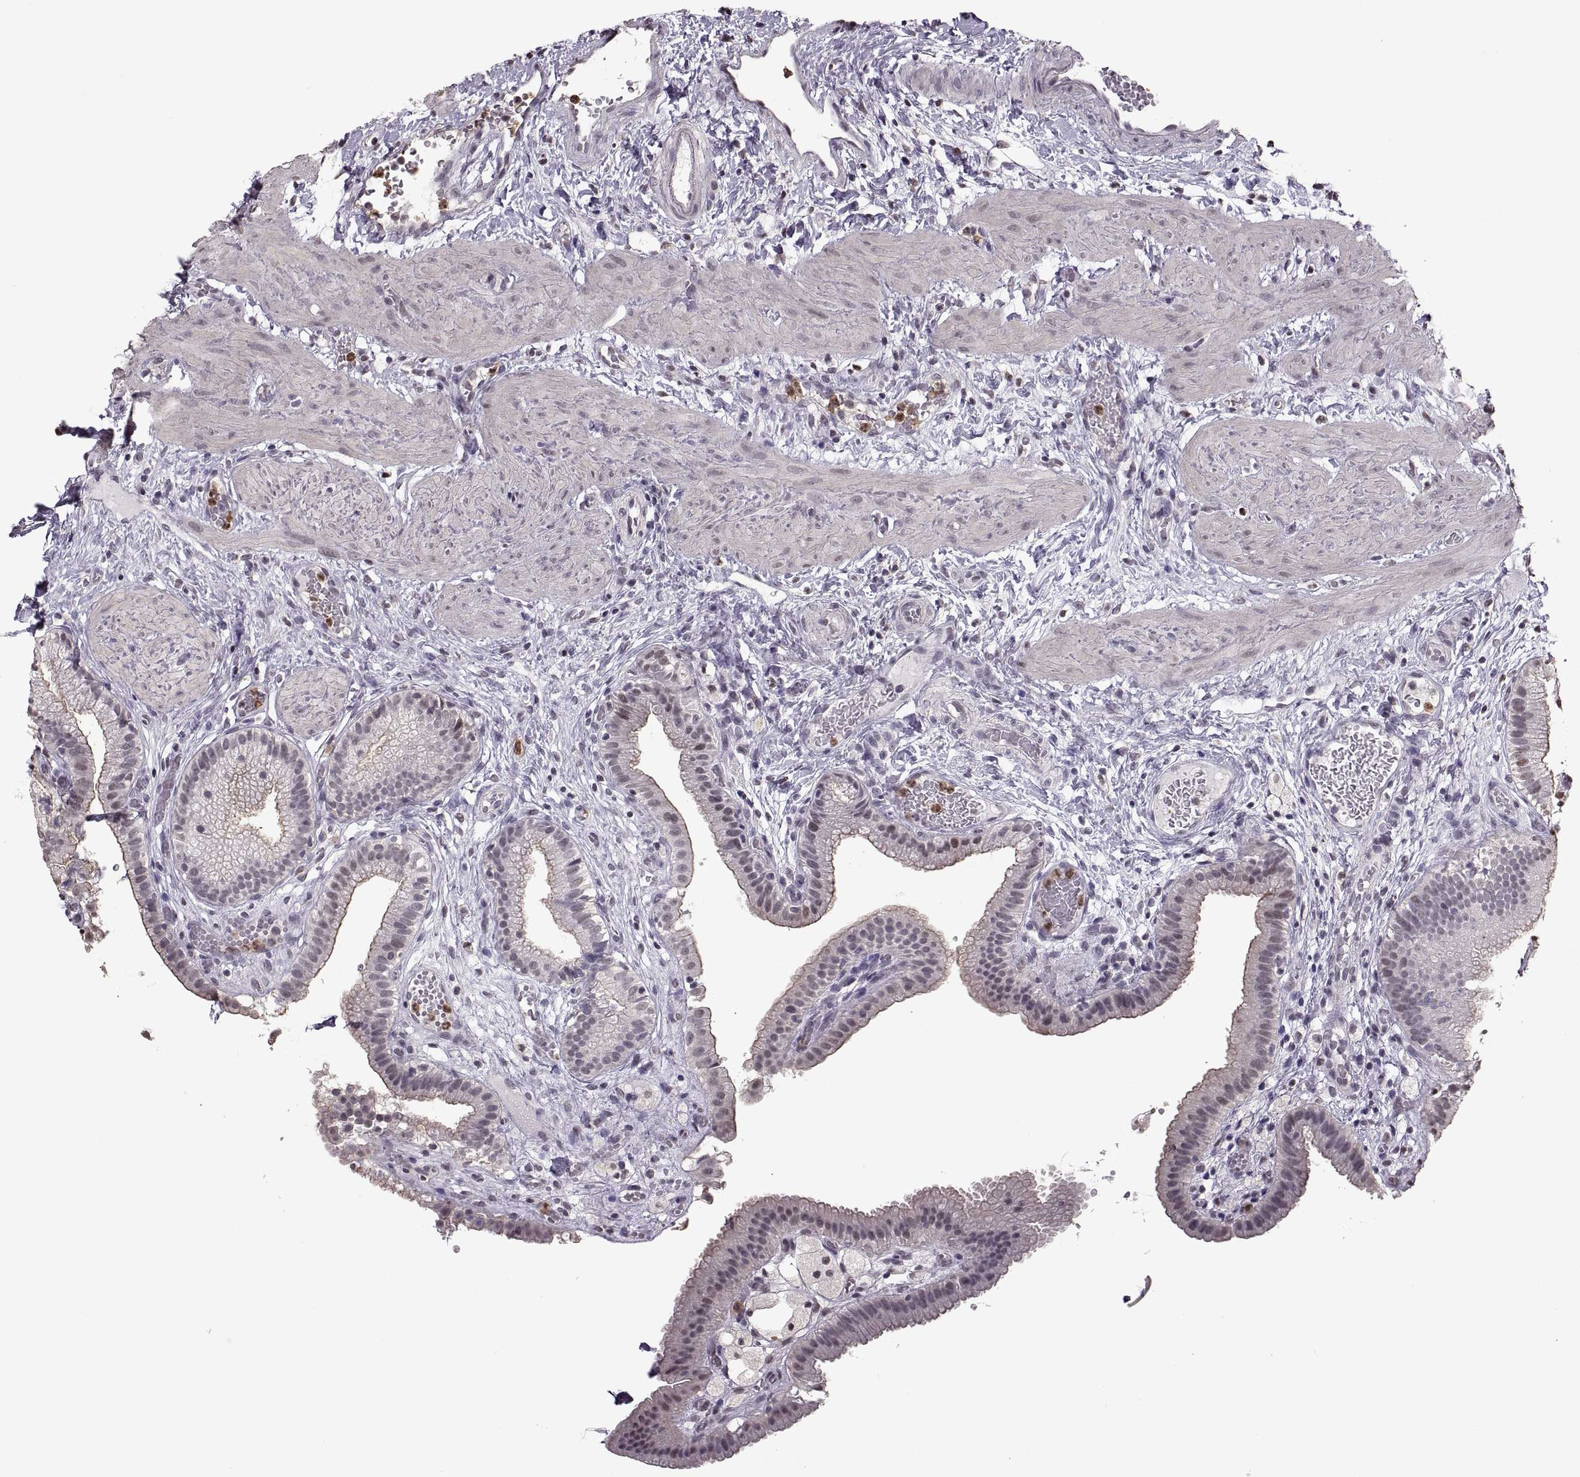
{"staining": {"intensity": "moderate", "quantity": "<25%", "location": "cytoplasmic/membranous"}, "tissue": "gallbladder", "cell_type": "Glandular cells", "image_type": "normal", "snomed": [{"axis": "morphology", "description": "Normal tissue, NOS"}, {"axis": "topography", "description": "Gallbladder"}], "caption": "Protein expression analysis of normal human gallbladder reveals moderate cytoplasmic/membranous positivity in approximately <25% of glandular cells. (DAB (3,3'-diaminobenzidine) IHC, brown staining for protein, blue staining for nuclei).", "gene": "PALS1", "patient": {"sex": "female", "age": 24}}